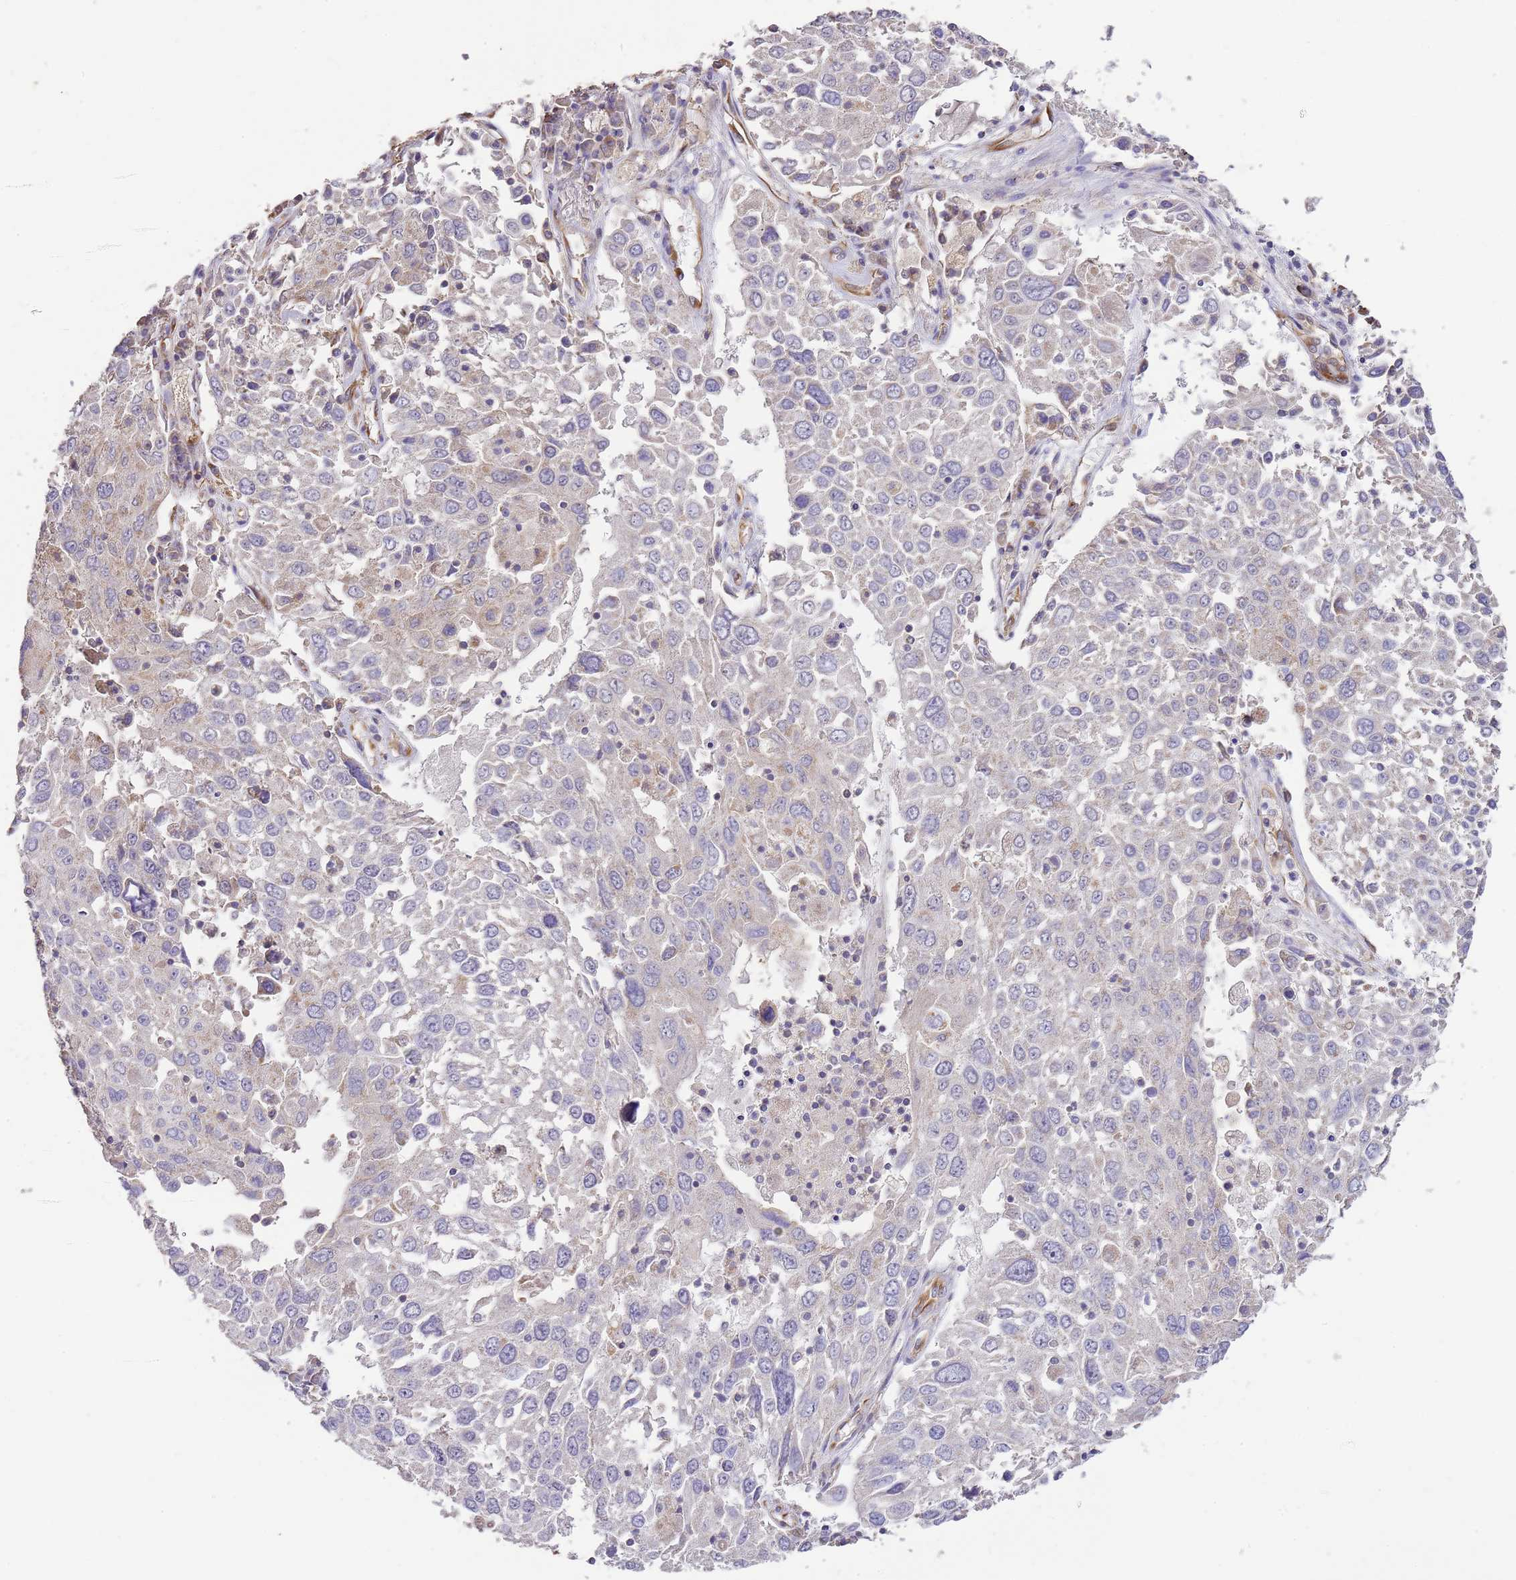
{"staining": {"intensity": "weak", "quantity": "<25%", "location": "cytoplasmic/membranous"}, "tissue": "lung cancer", "cell_type": "Tumor cells", "image_type": "cancer", "snomed": [{"axis": "morphology", "description": "Squamous cell carcinoma, NOS"}, {"axis": "topography", "description": "Lung"}], "caption": "Tumor cells are negative for protein expression in human squamous cell carcinoma (lung).", "gene": "DOCK9", "patient": {"sex": "male", "age": 65}}